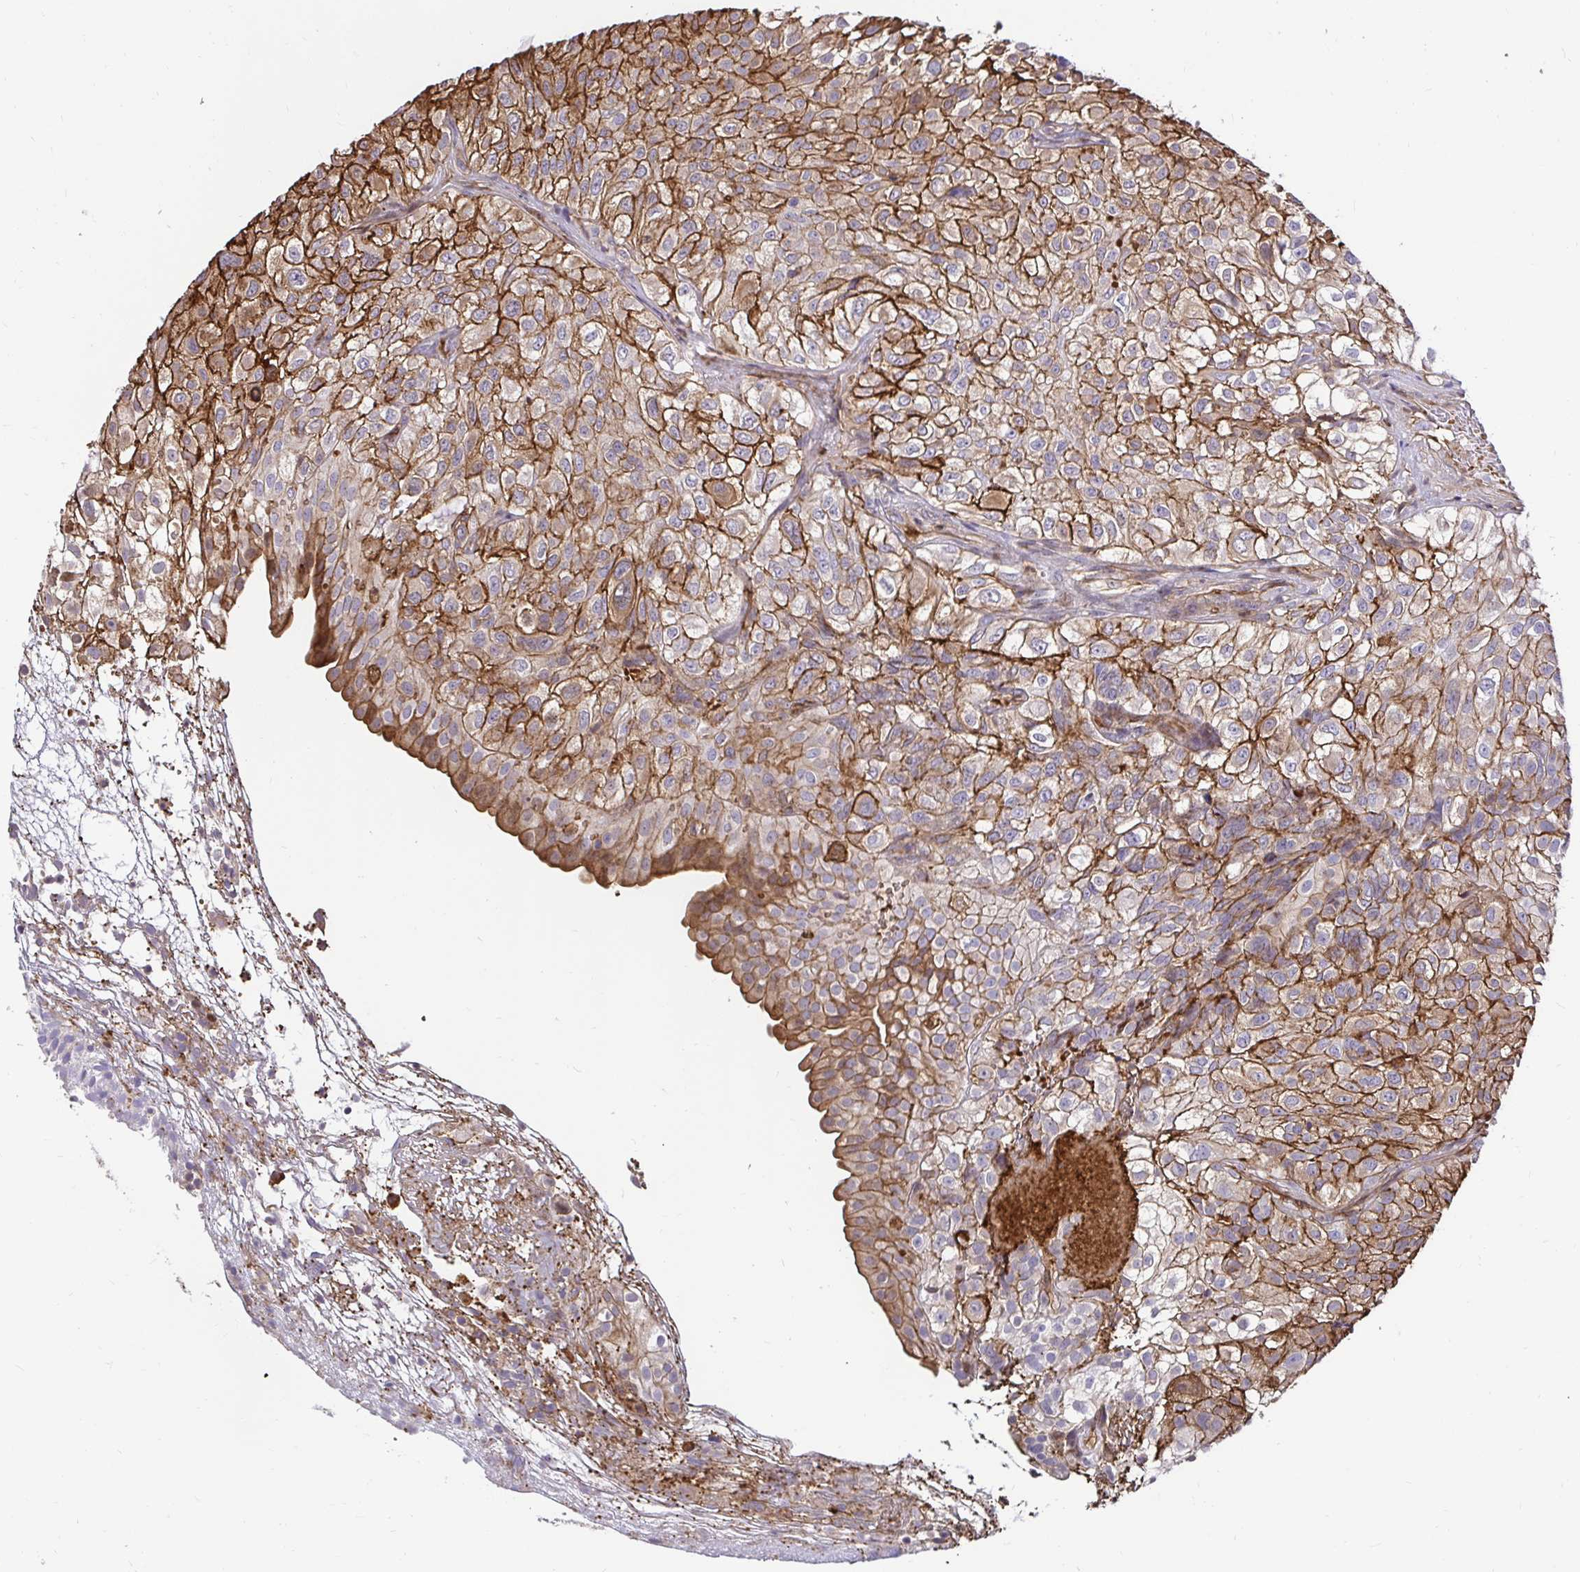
{"staining": {"intensity": "strong", "quantity": "25%-75%", "location": "cytoplasmic/membranous"}, "tissue": "urothelial cancer", "cell_type": "Tumor cells", "image_type": "cancer", "snomed": [{"axis": "morphology", "description": "Urothelial carcinoma, High grade"}, {"axis": "topography", "description": "Urinary bladder"}], "caption": "Immunohistochemical staining of human urothelial carcinoma (high-grade) displays strong cytoplasmic/membranous protein staining in about 25%-75% of tumor cells. The staining is performed using DAB (3,3'-diaminobenzidine) brown chromogen to label protein expression. The nuclei are counter-stained blue using hematoxylin.", "gene": "GSN", "patient": {"sex": "male", "age": 56}}